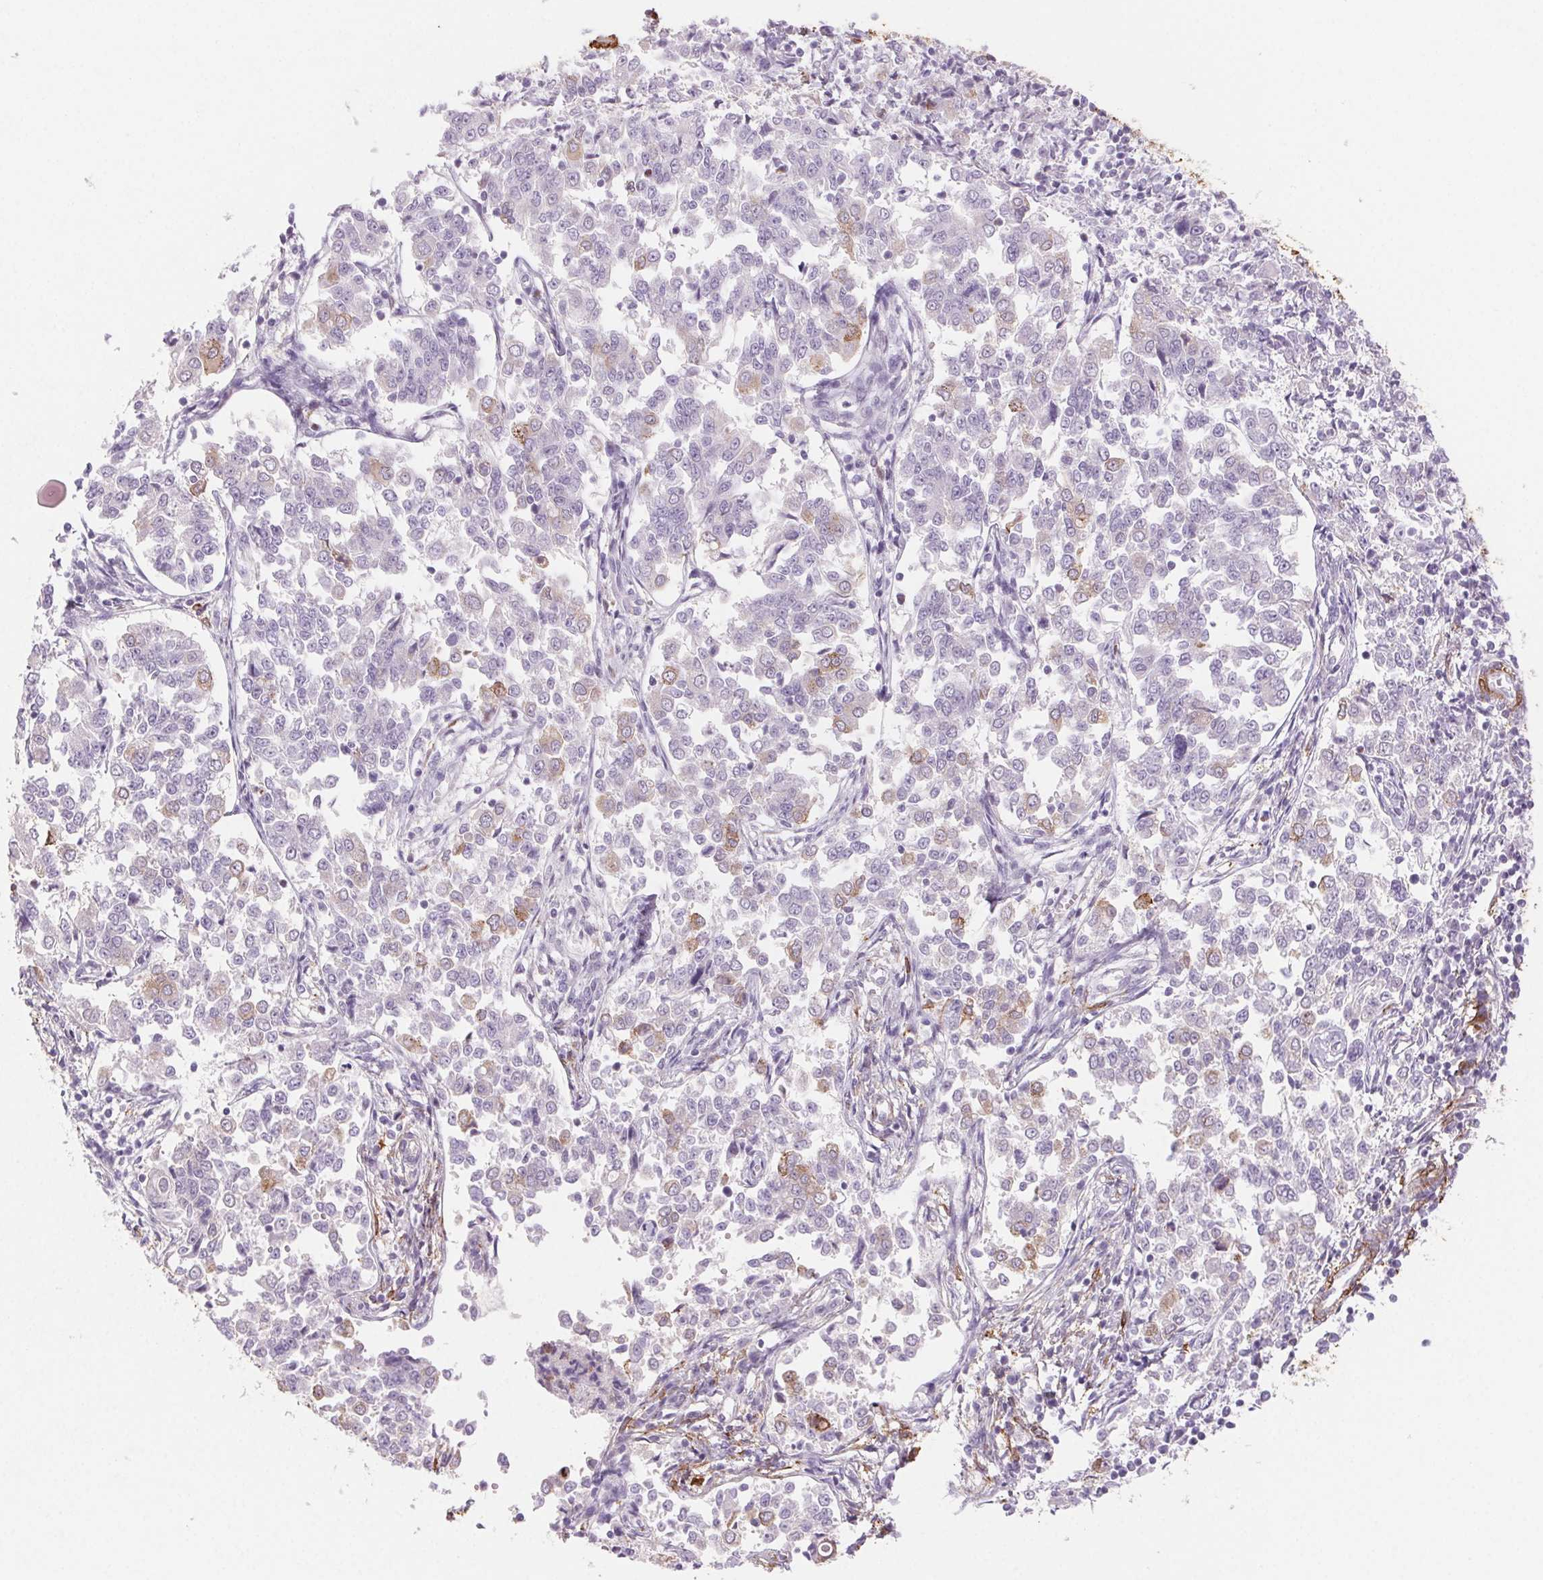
{"staining": {"intensity": "moderate", "quantity": "<25%", "location": "cytoplasmic/membranous"}, "tissue": "endometrial cancer", "cell_type": "Tumor cells", "image_type": "cancer", "snomed": [{"axis": "morphology", "description": "Adenocarcinoma, NOS"}, {"axis": "topography", "description": "Endometrium"}], "caption": "A brown stain labels moderate cytoplasmic/membranous positivity of a protein in human adenocarcinoma (endometrial) tumor cells.", "gene": "GPX8", "patient": {"sex": "female", "age": 43}}